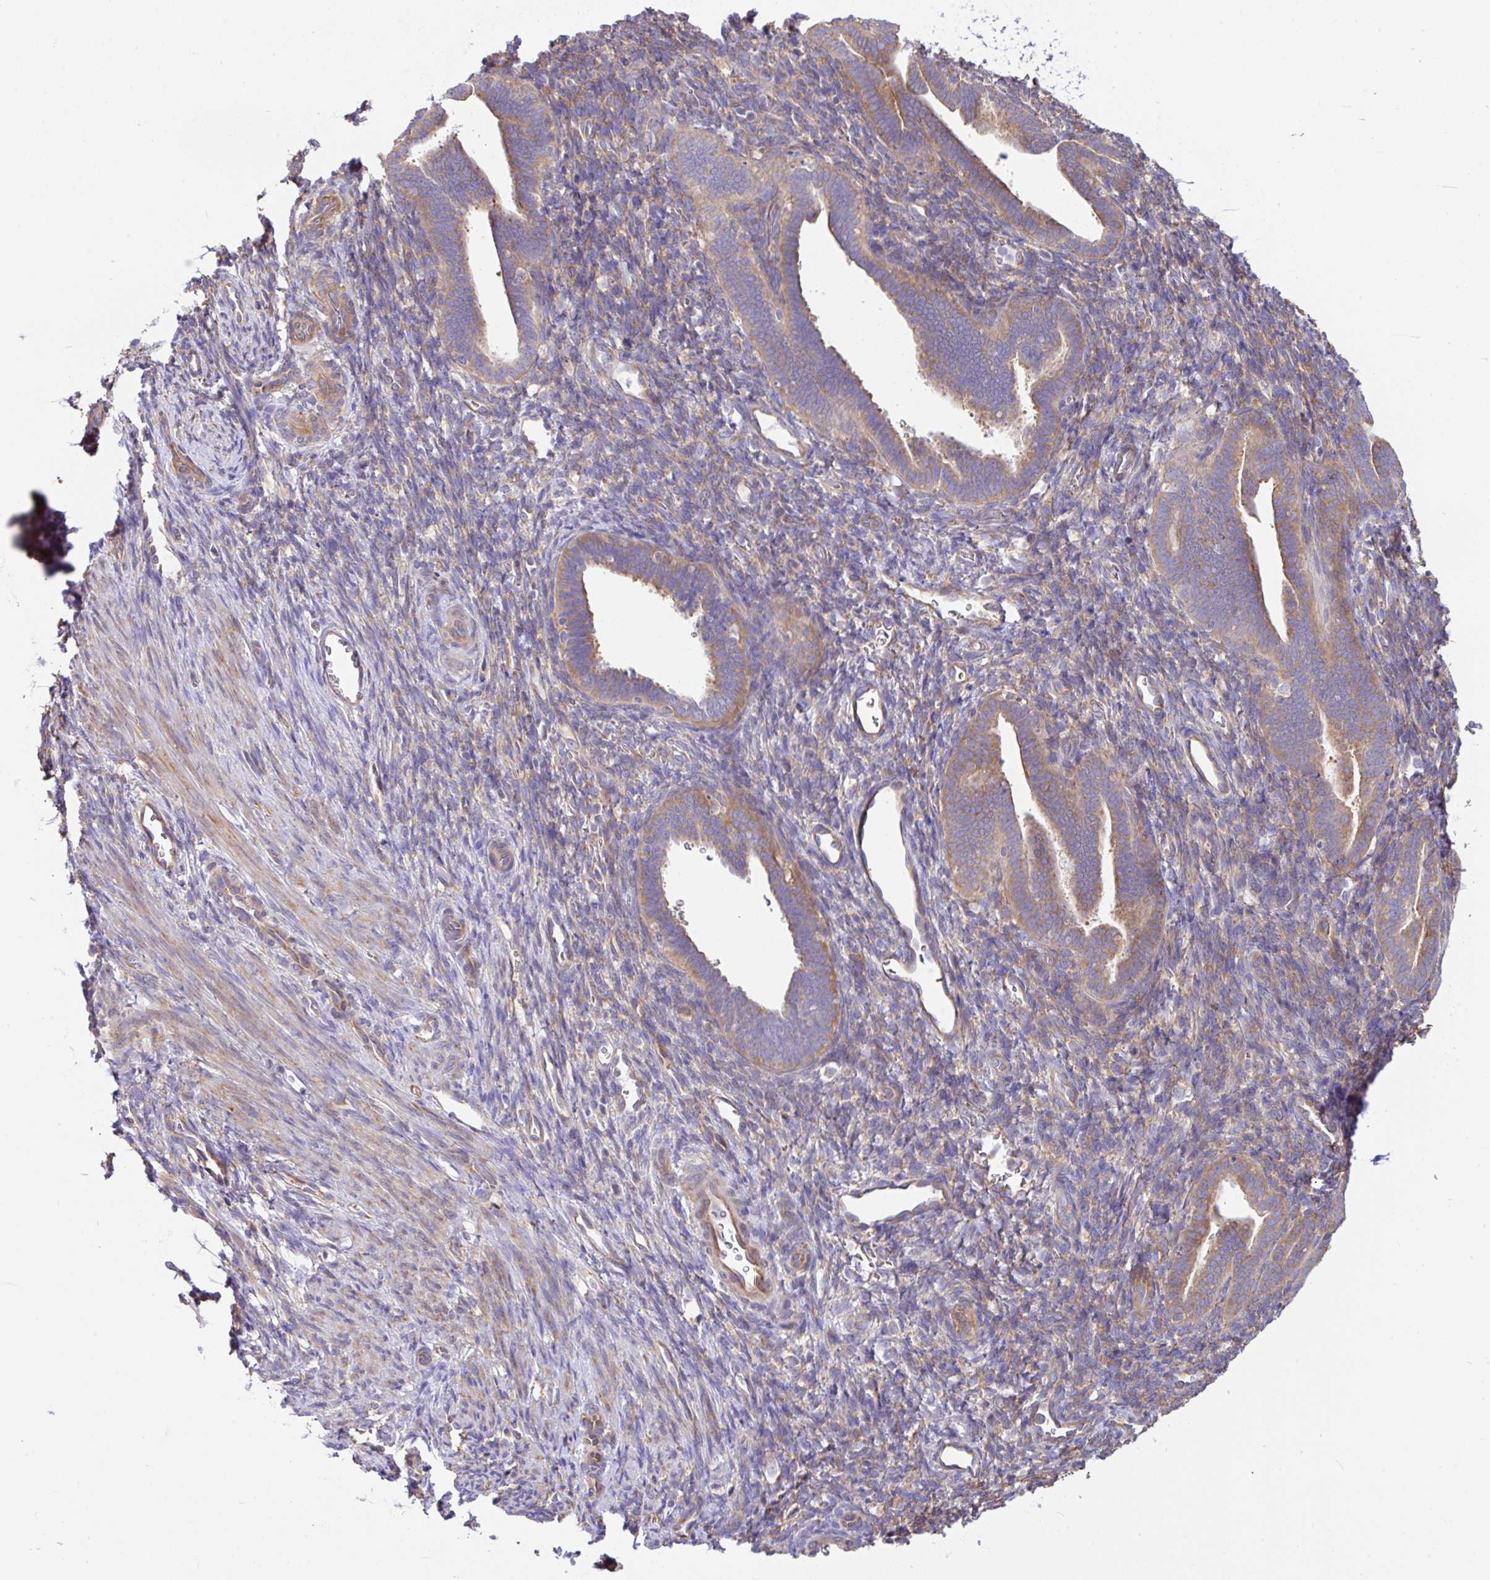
{"staining": {"intensity": "weak", "quantity": "25%-75%", "location": "cytoplasmic/membranous"}, "tissue": "endometrium", "cell_type": "Cells in endometrial stroma", "image_type": "normal", "snomed": [{"axis": "morphology", "description": "Normal tissue, NOS"}, {"axis": "topography", "description": "Endometrium"}], "caption": "This photomicrograph demonstrates benign endometrium stained with immunohistochemistry to label a protein in brown. The cytoplasmic/membranous of cells in endometrial stroma show weak positivity for the protein. Nuclei are counter-stained blue.", "gene": "GFPT2", "patient": {"sex": "female", "age": 34}}